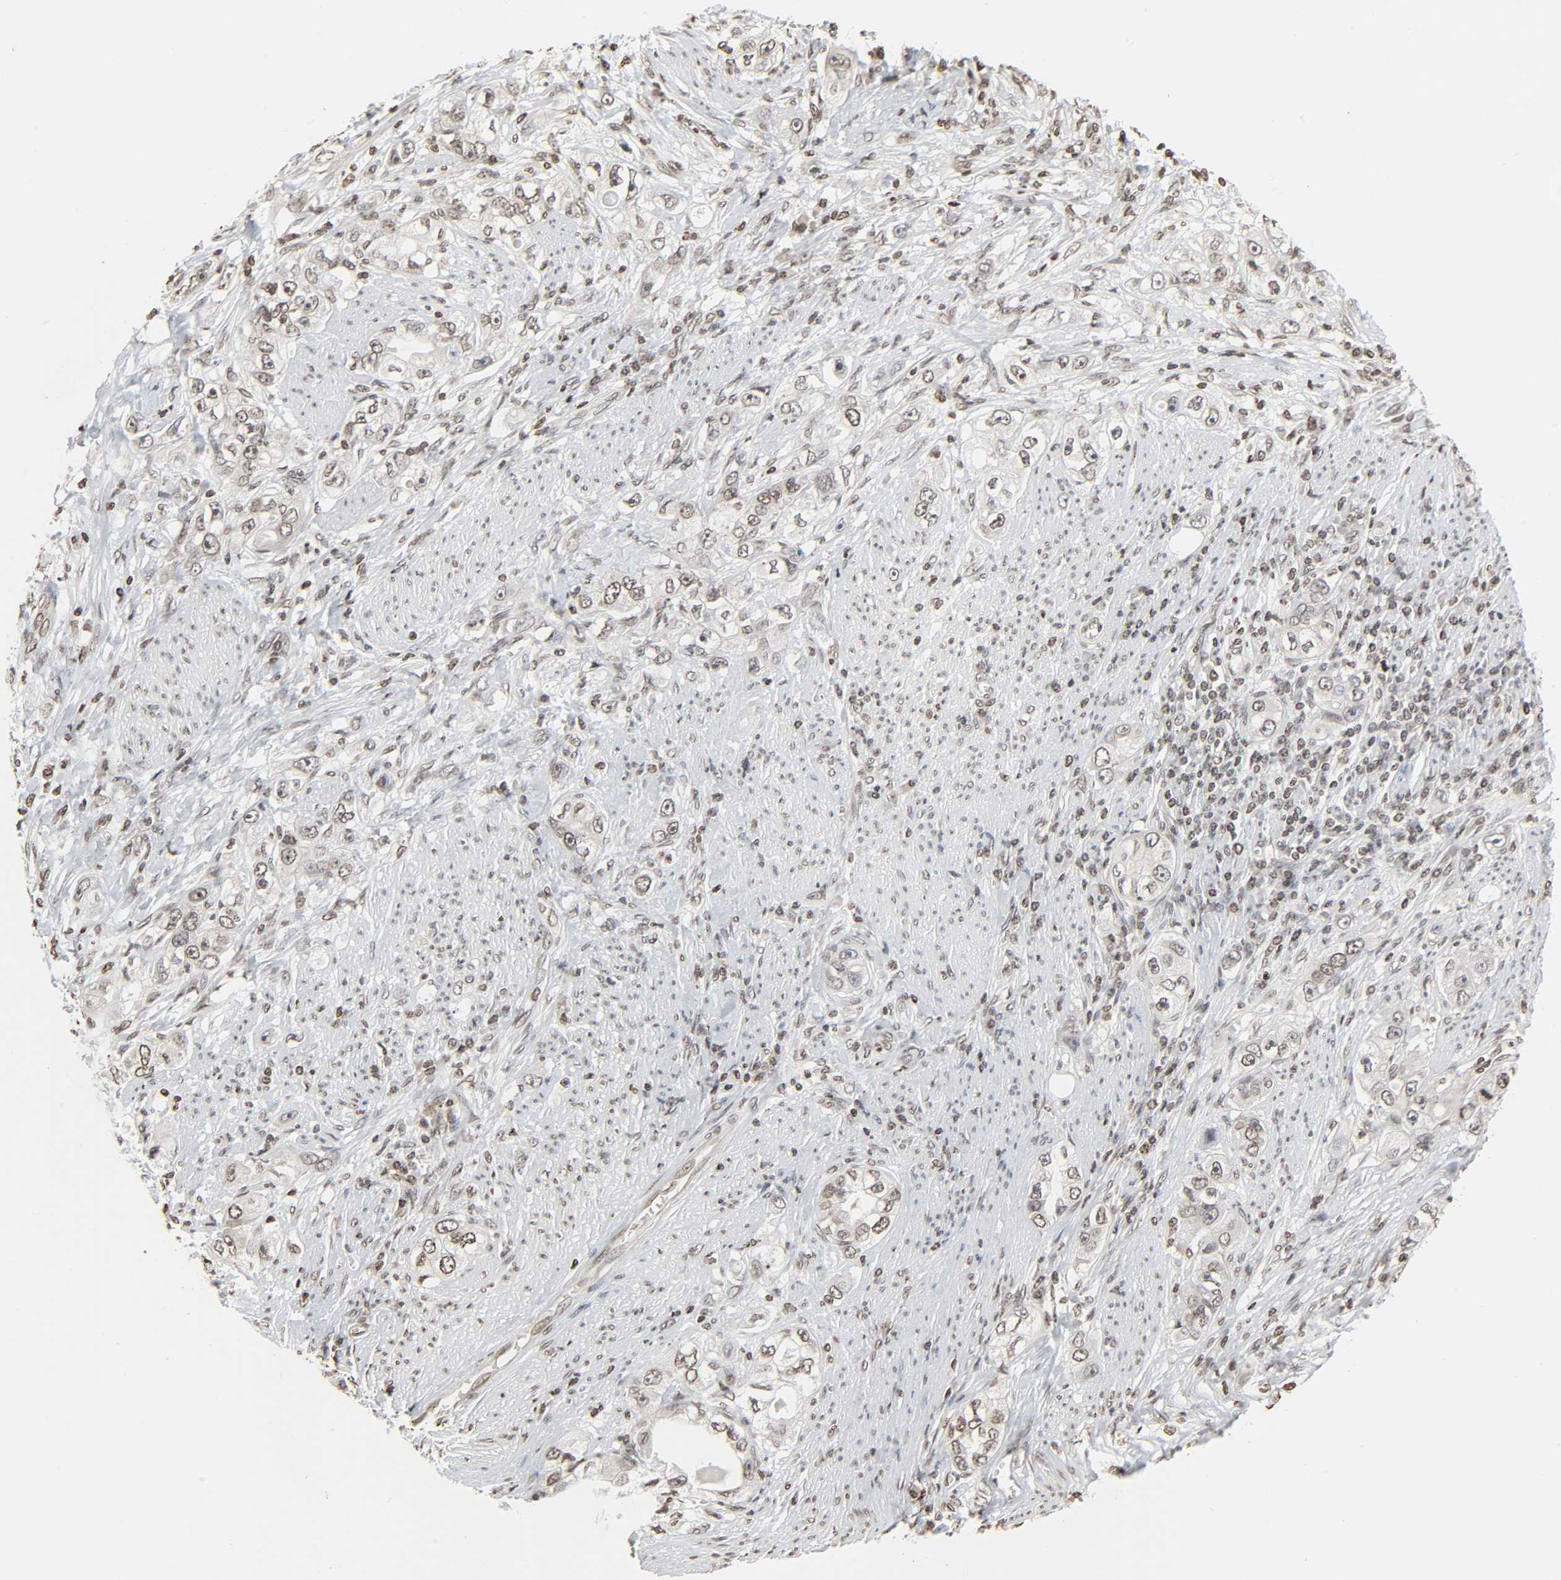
{"staining": {"intensity": "weak", "quantity": ">75%", "location": "nuclear"}, "tissue": "stomach cancer", "cell_type": "Tumor cells", "image_type": "cancer", "snomed": [{"axis": "morphology", "description": "Adenocarcinoma, NOS"}, {"axis": "topography", "description": "Stomach, lower"}], "caption": "Weak nuclear expression for a protein is identified in about >75% of tumor cells of stomach adenocarcinoma using IHC.", "gene": "ELAVL1", "patient": {"sex": "female", "age": 93}}